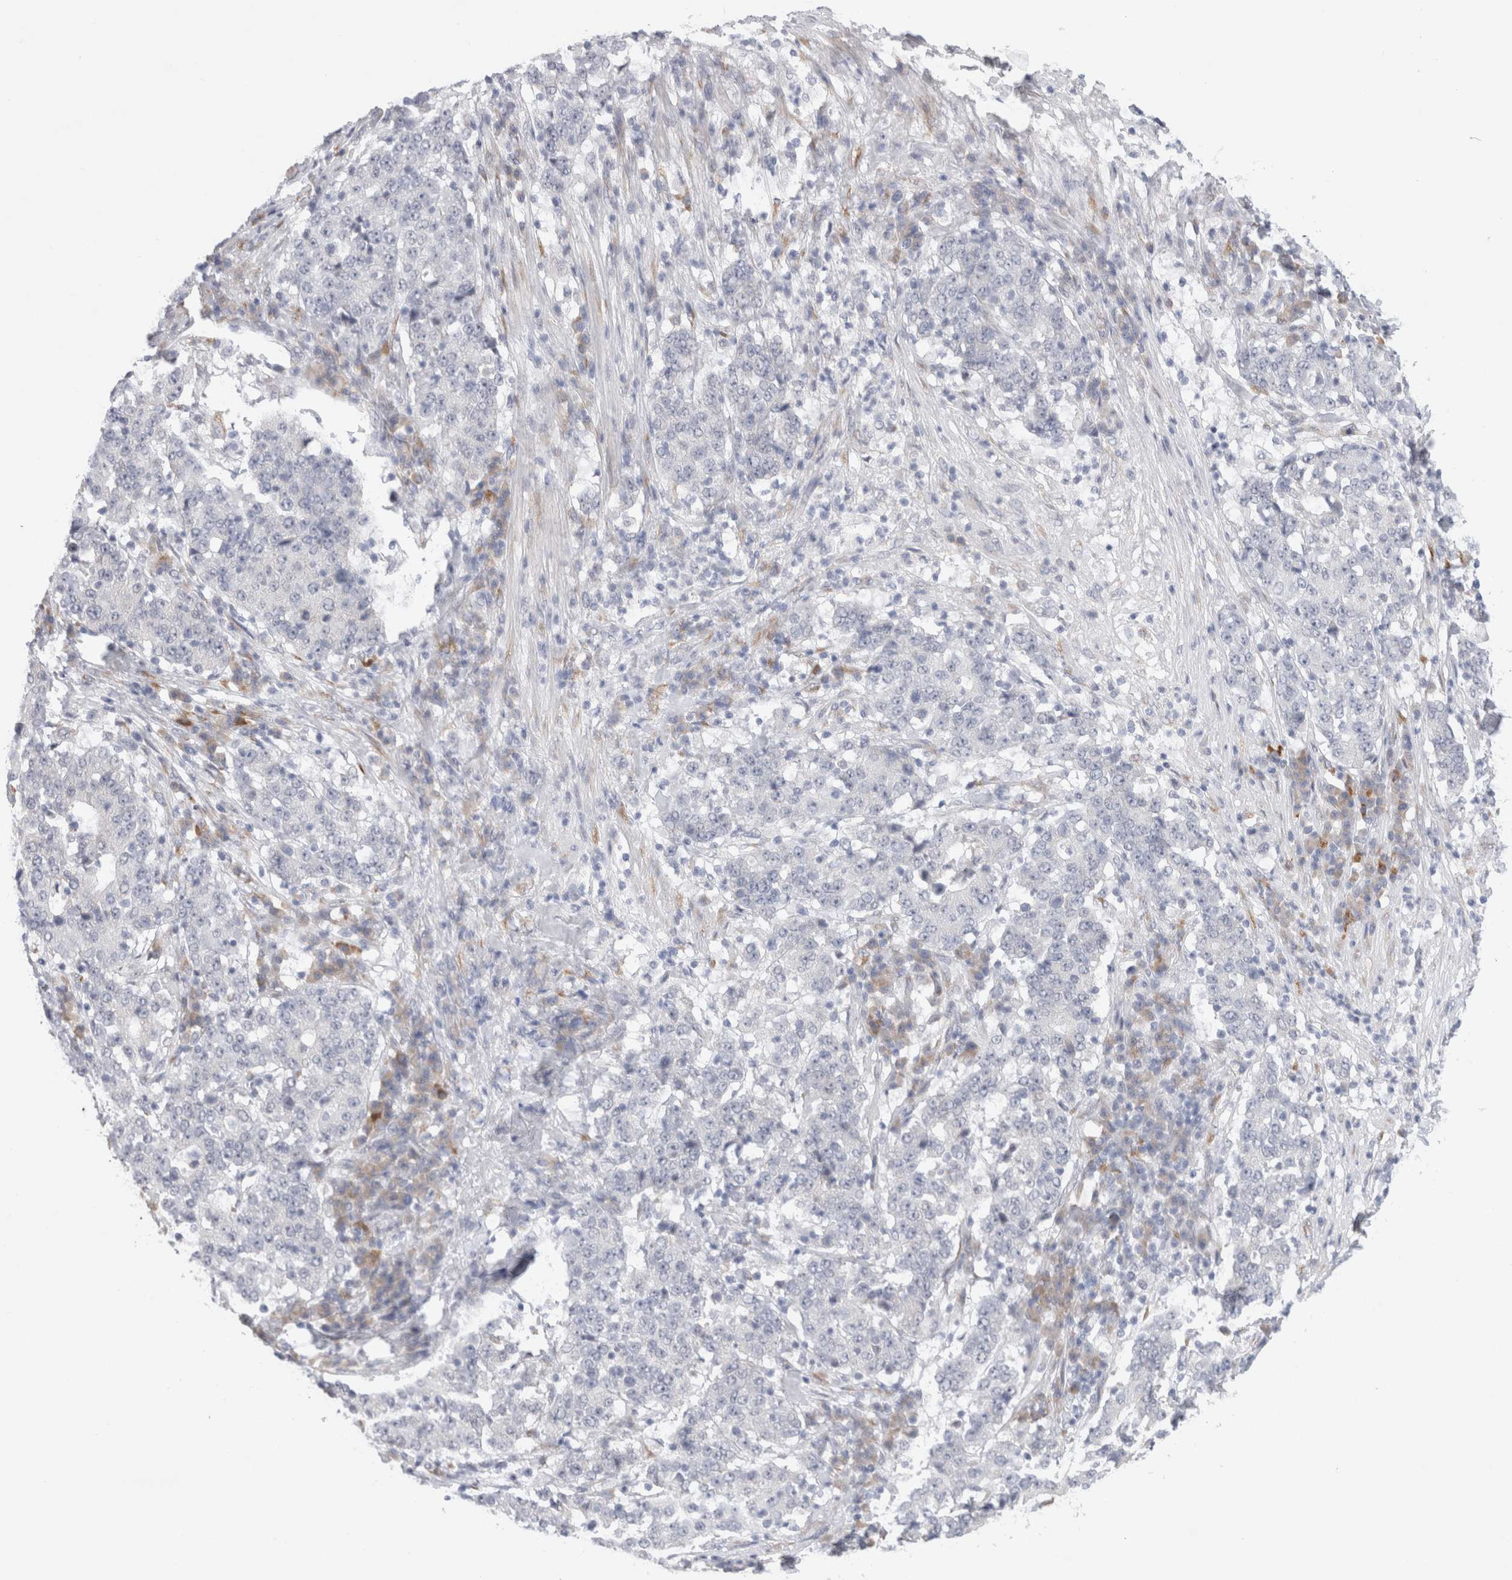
{"staining": {"intensity": "negative", "quantity": "none", "location": "none"}, "tissue": "stomach cancer", "cell_type": "Tumor cells", "image_type": "cancer", "snomed": [{"axis": "morphology", "description": "Adenocarcinoma, NOS"}, {"axis": "topography", "description": "Stomach"}], "caption": "IHC photomicrograph of neoplastic tissue: human adenocarcinoma (stomach) stained with DAB demonstrates no significant protein positivity in tumor cells.", "gene": "TRMT1L", "patient": {"sex": "male", "age": 59}}